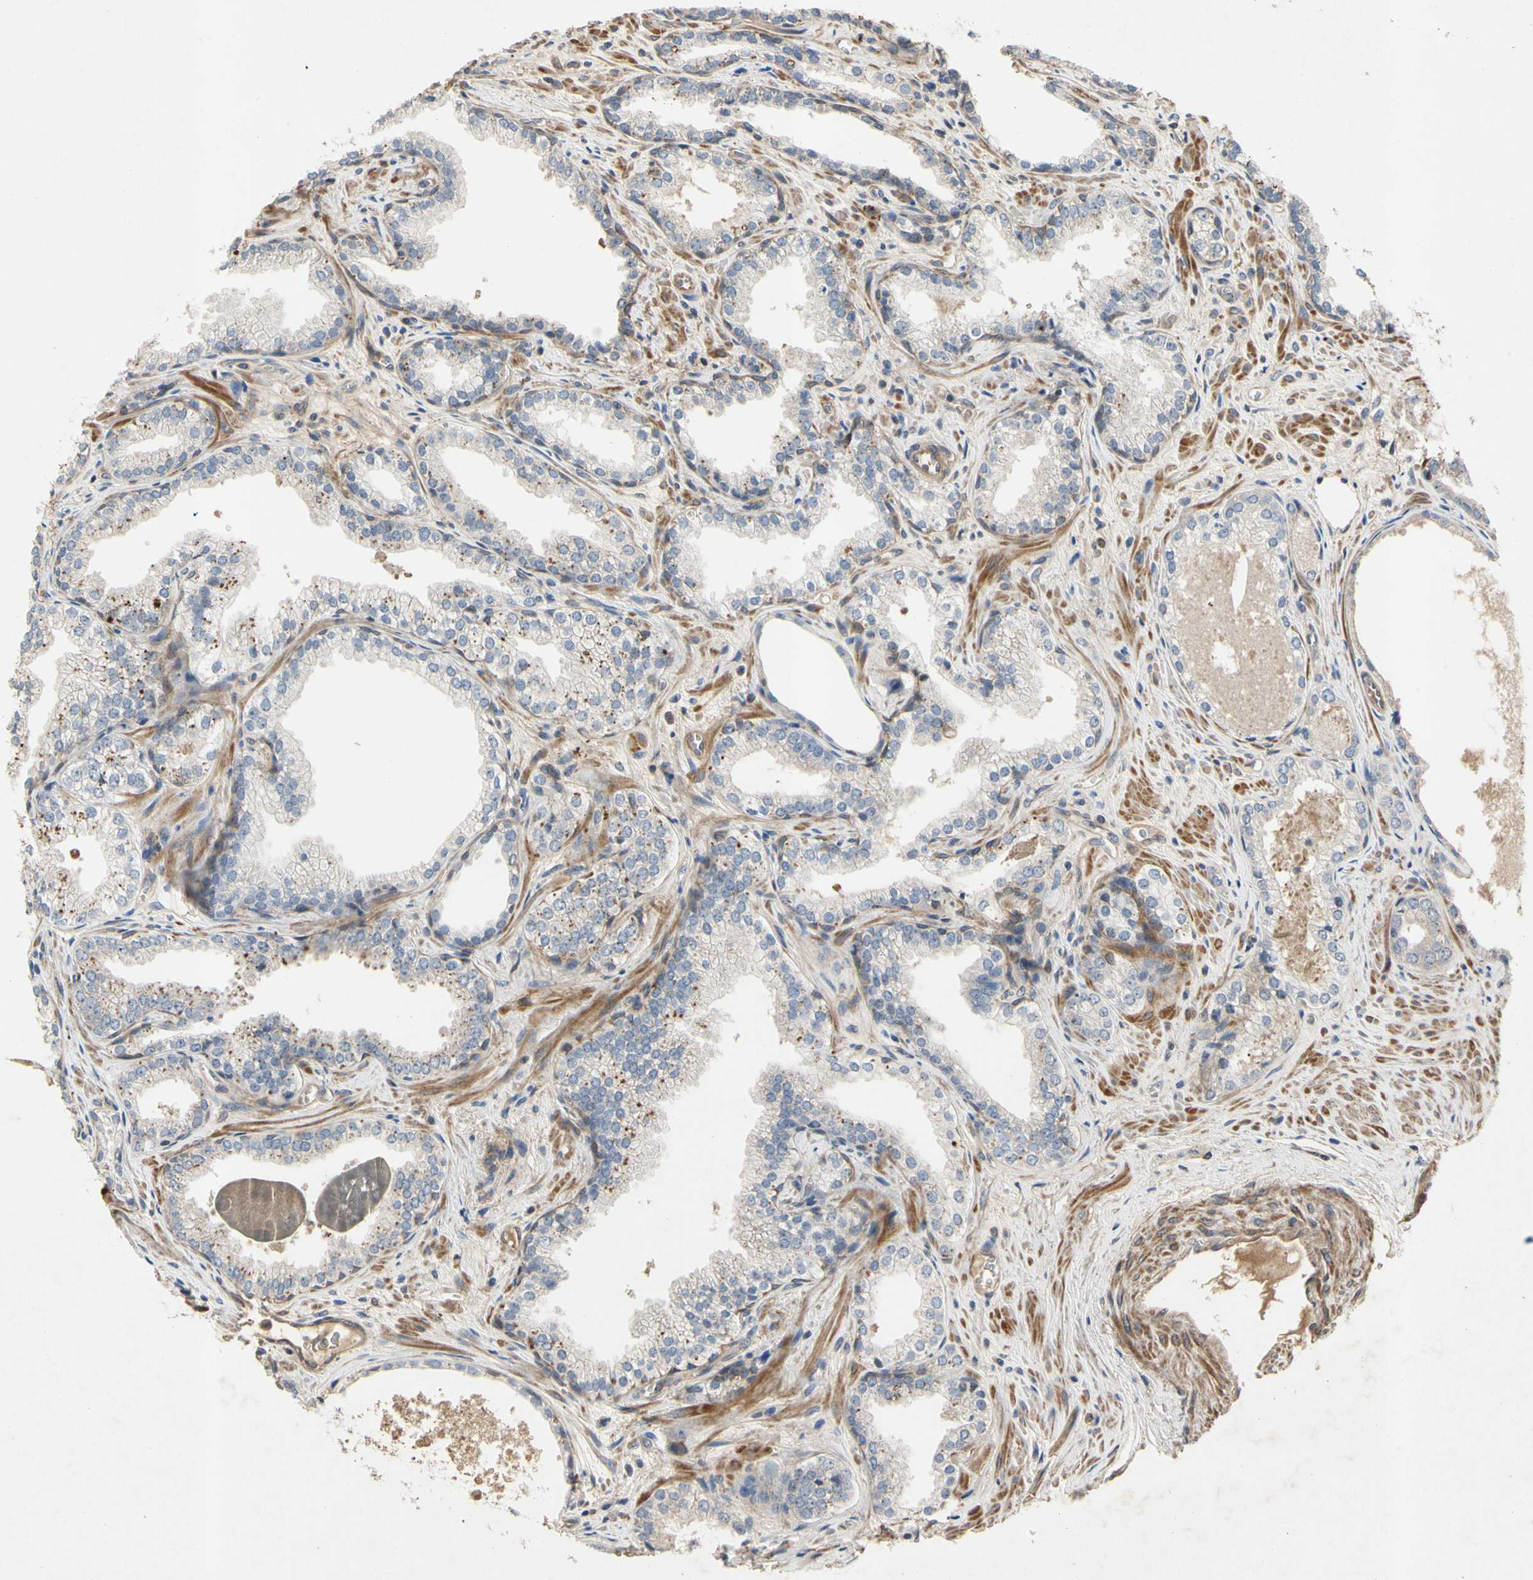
{"staining": {"intensity": "negative", "quantity": "none", "location": "none"}, "tissue": "prostate cancer", "cell_type": "Tumor cells", "image_type": "cancer", "snomed": [{"axis": "morphology", "description": "Adenocarcinoma, Low grade"}, {"axis": "topography", "description": "Prostate"}], "caption": "This image is of prostate adenocarcinoma (low-grade) stained with immunohistochemistry to label a protein in brown with the nuclei are counter-stained blue. There is no positivity in tumor cells. The staining was performed using DAB to visualize the protein expression in brown, while the nuclei were stained in blue with hematoxylin (Magnification: 20x).", "gene": "CRTAC1", "patient": {"sex": "male", "age": 60}}